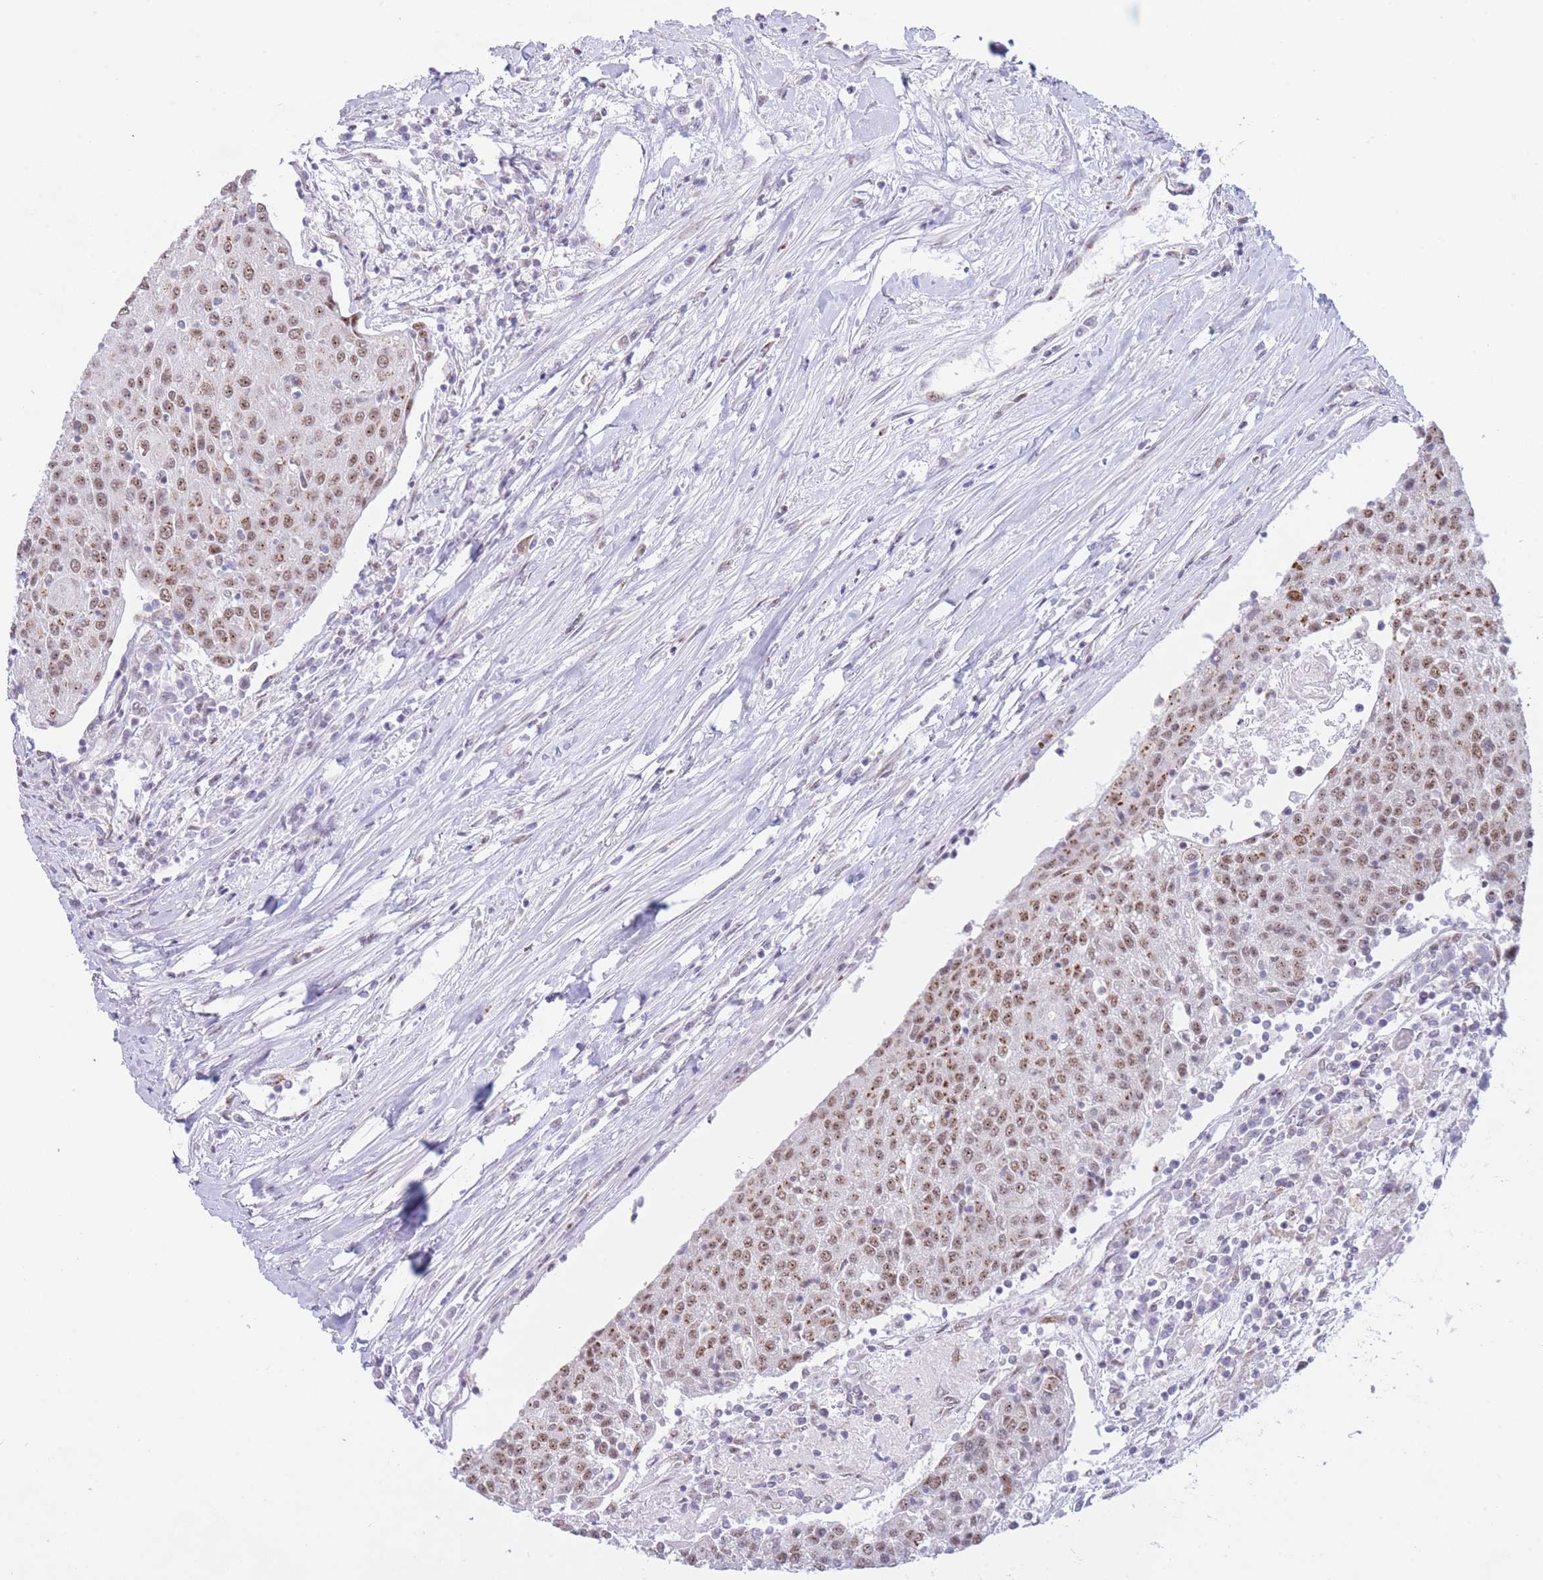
{"staining": {"intensity": "moderate", "quantity": ">75%", "location": "cytoplasmic/membranous,nuclear"}, "tissue": "urothelial cancer", "cell_type": "Tumor cells", "image_type": "cancer", "snomed": [{"axis": "morphology", "description": "Urothelial carcinoma, High grade"}, {"axis": "topography", "description": "Urinary bladder"}], "caption": "An immunohistochemistry (IHC) histopathology image of neoplastic tissue is shown. Protein staining in brown shows moderate cytoplasmic/membranous and nuclear positivity in urothelial cancer within tumor cells.", "gene": "INO80C", "patient": {"sex": "female", "age": 85}}